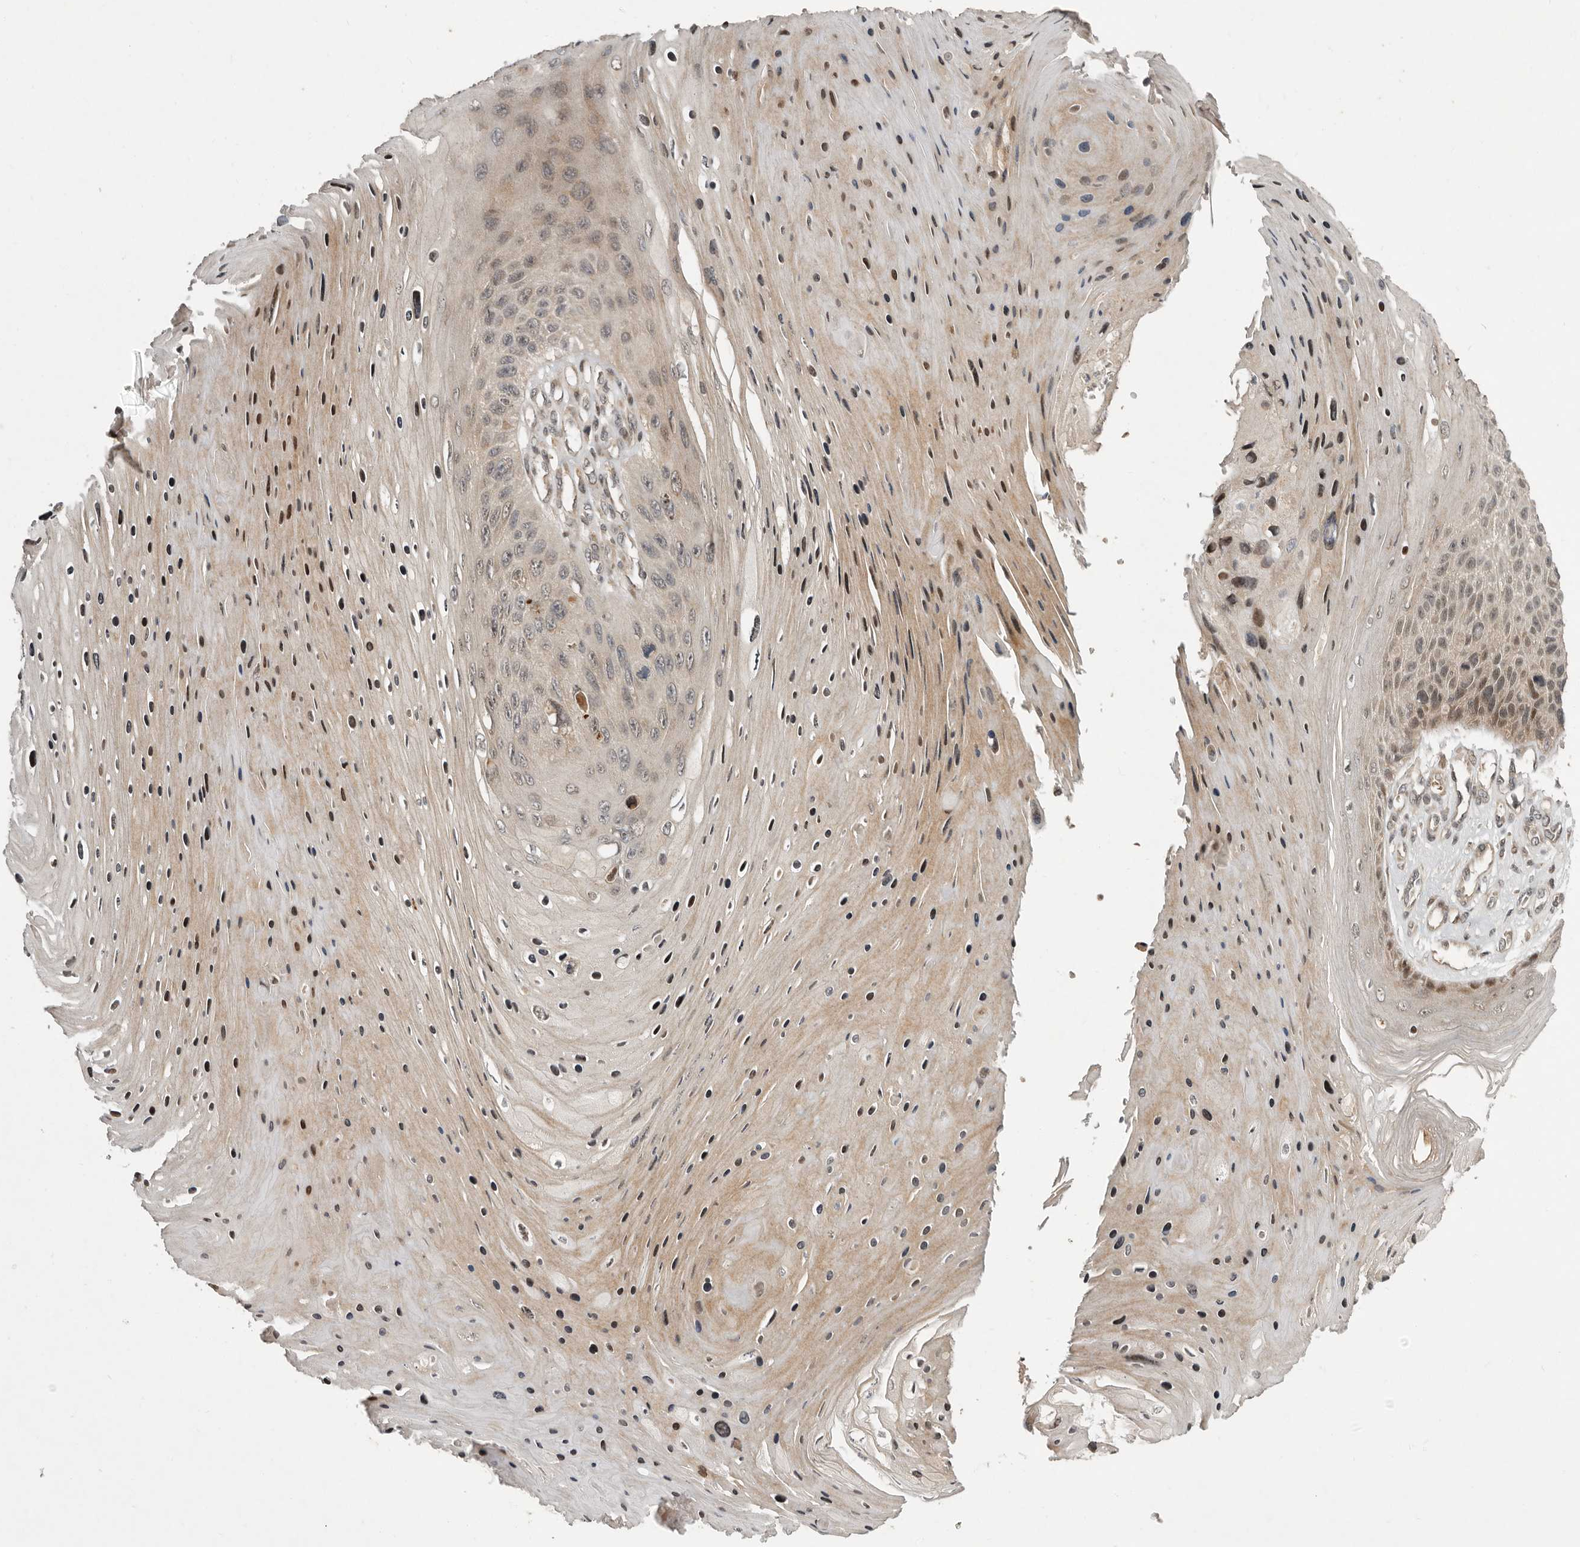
{"staining": {"intensity": "moderate", "quantity": "25%-75%", "location": "nuclear"}, "tissue": "skin cancer", "cell_type": "Tumor cells", "image_type": "cancer", "snomed": [{"axis": "morphology", "description": "Squamous cell carcinoma, NOS"}, {"axis": "topography", "description": "Skin"}], "caption": "Brown immunohistochemical staining in skin squamous cell carcinoma displays moderate nuclear staining in about 25%-75% of tumor cells.", "gene": "RABIF", "patient": {"sex": "female", "age": 88}}